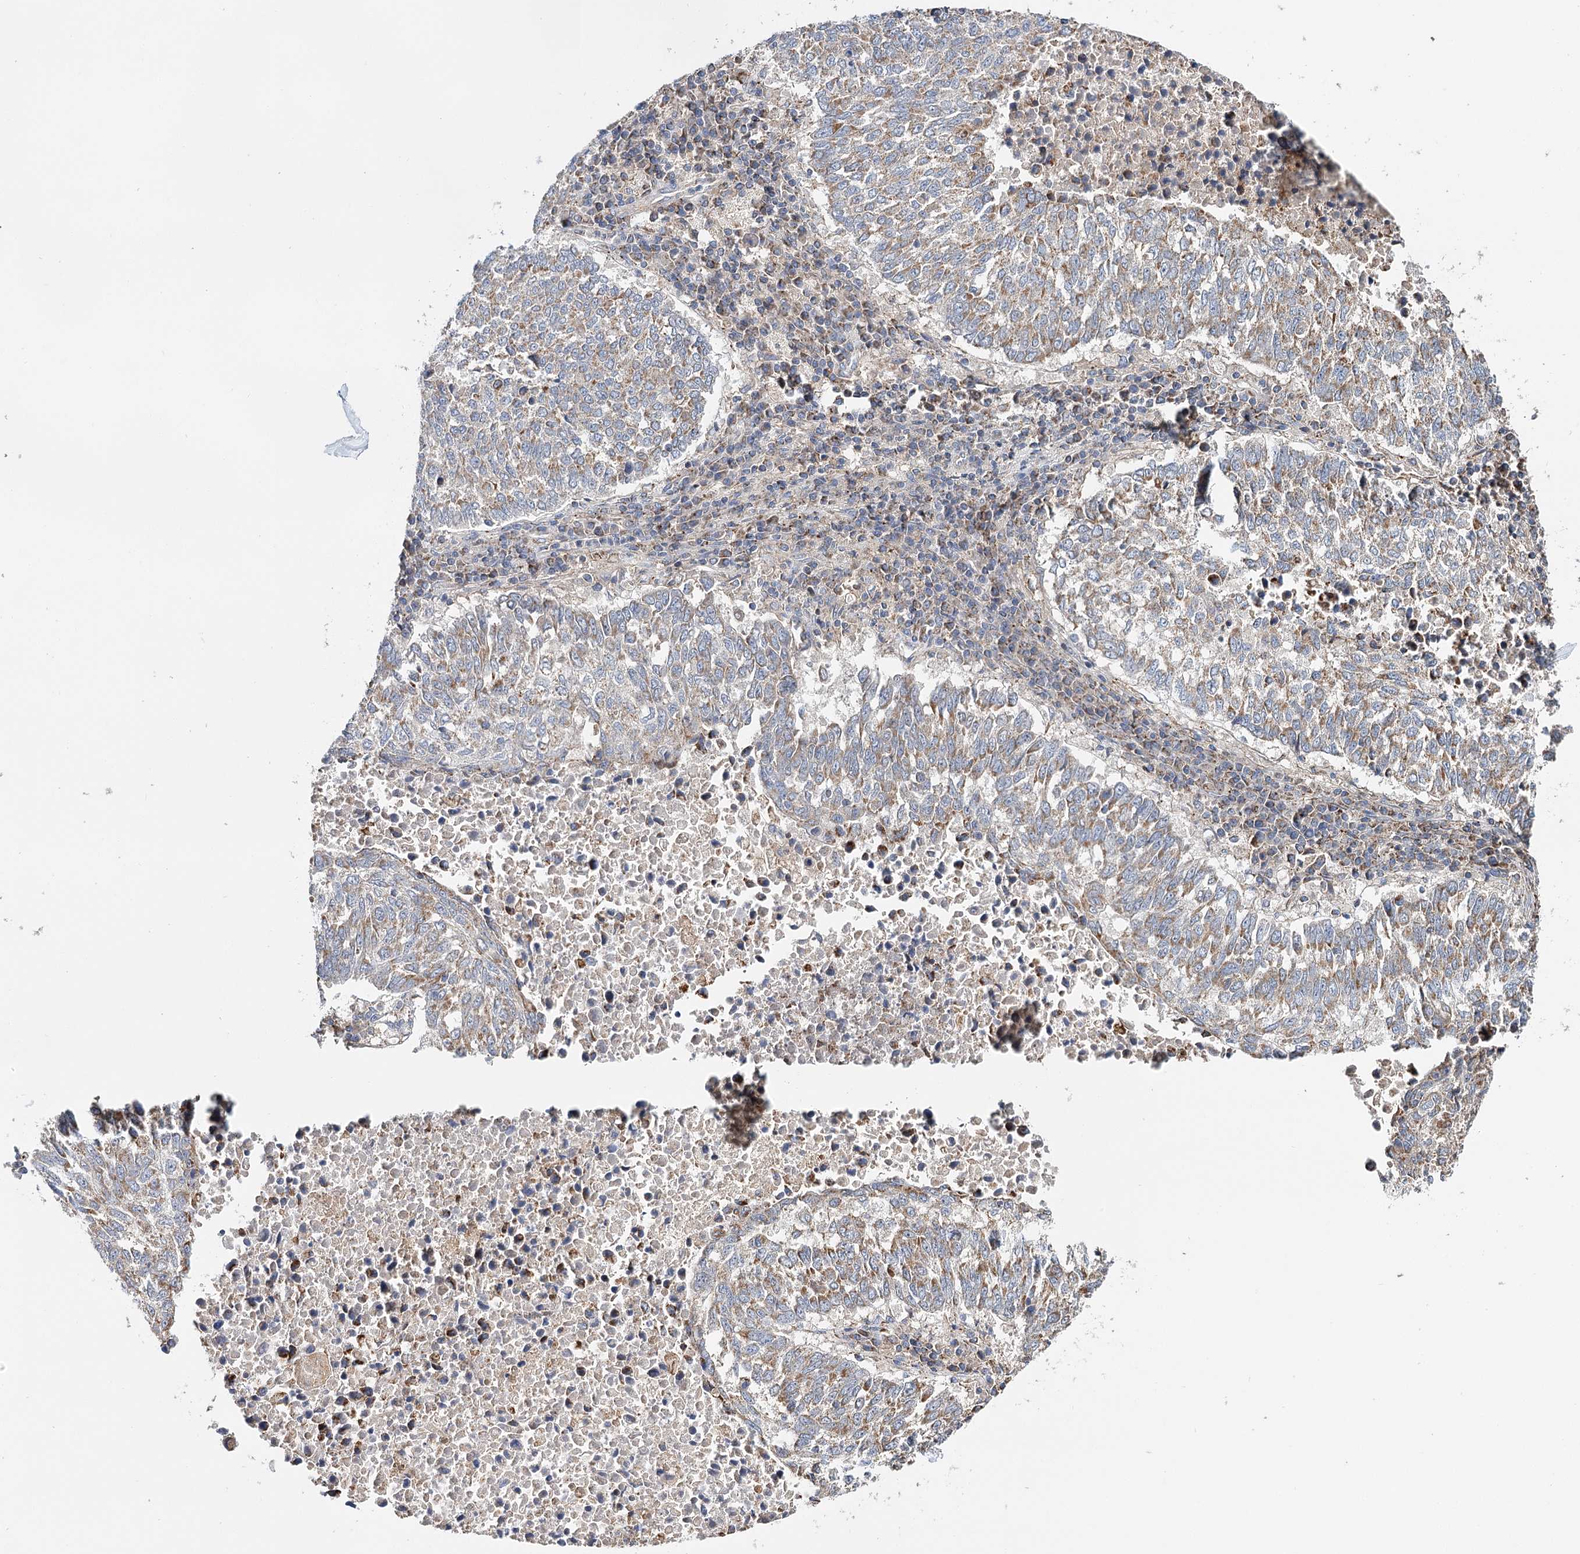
{"staining": {"intensity": "weak", "quantity": ">75%", "location": "cytoplasmic/membranous"}, "tissue": "lung cancer", "cell_type": "Tumor cells", "image_type": "cancer", "snomed": [{"axis": "morphology", "description": "Squamous cell carcinoma, NOS"}, {"axis": "topography", "description": "Lung"}], "caption": "Human lung cancer stained with a protein marker displays weak staining in tumor cells.", "gene": "CFAP46", "patient": {"sex": "male", "age": 73}}